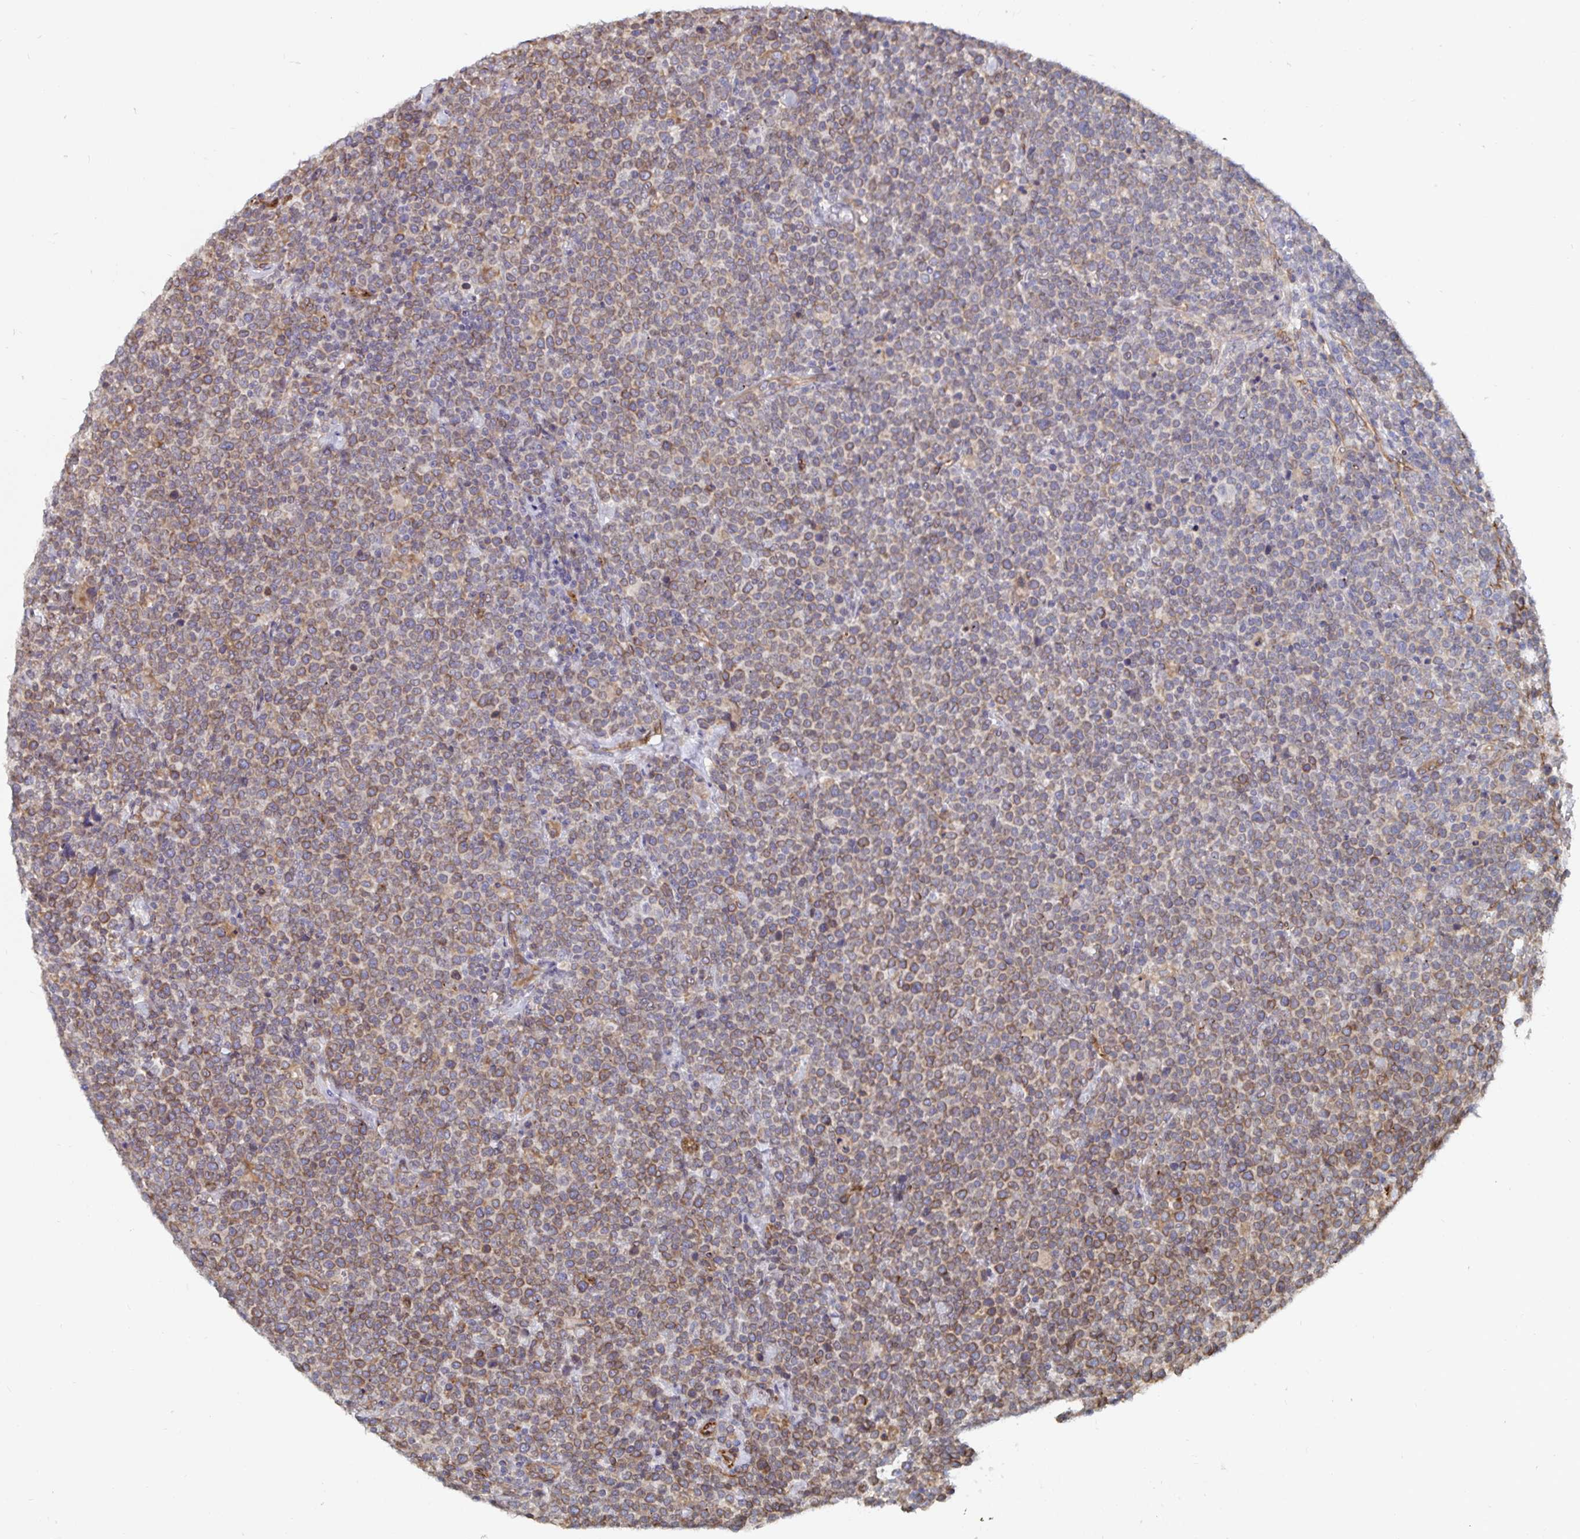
{"staining": {"intensity": "weak", "quantity": ">75%", "location": "cytoplasmic/membranous"}, "tissue": "lymphoma", "cell_type": "Tumor cells", "image_type": "cancer", "snomed": [{"axis": "morphology", "description": "Malignant lymphoma, non-Hodgkin's type, High grade"}, {"axis": "topography", "description": "Lymph node"}], "caption": "Brown immunohistochemical staining in lymphoma exhibits weak cytoplasmic/membranous positivity in about >75% of tumor cells. (DAB (3,3'-diaminobenzidine) = brown stain, brightfield microscopy at high magnification).", "gene": "BCAP29", "patient": {"sex": "male", "age": 61}}